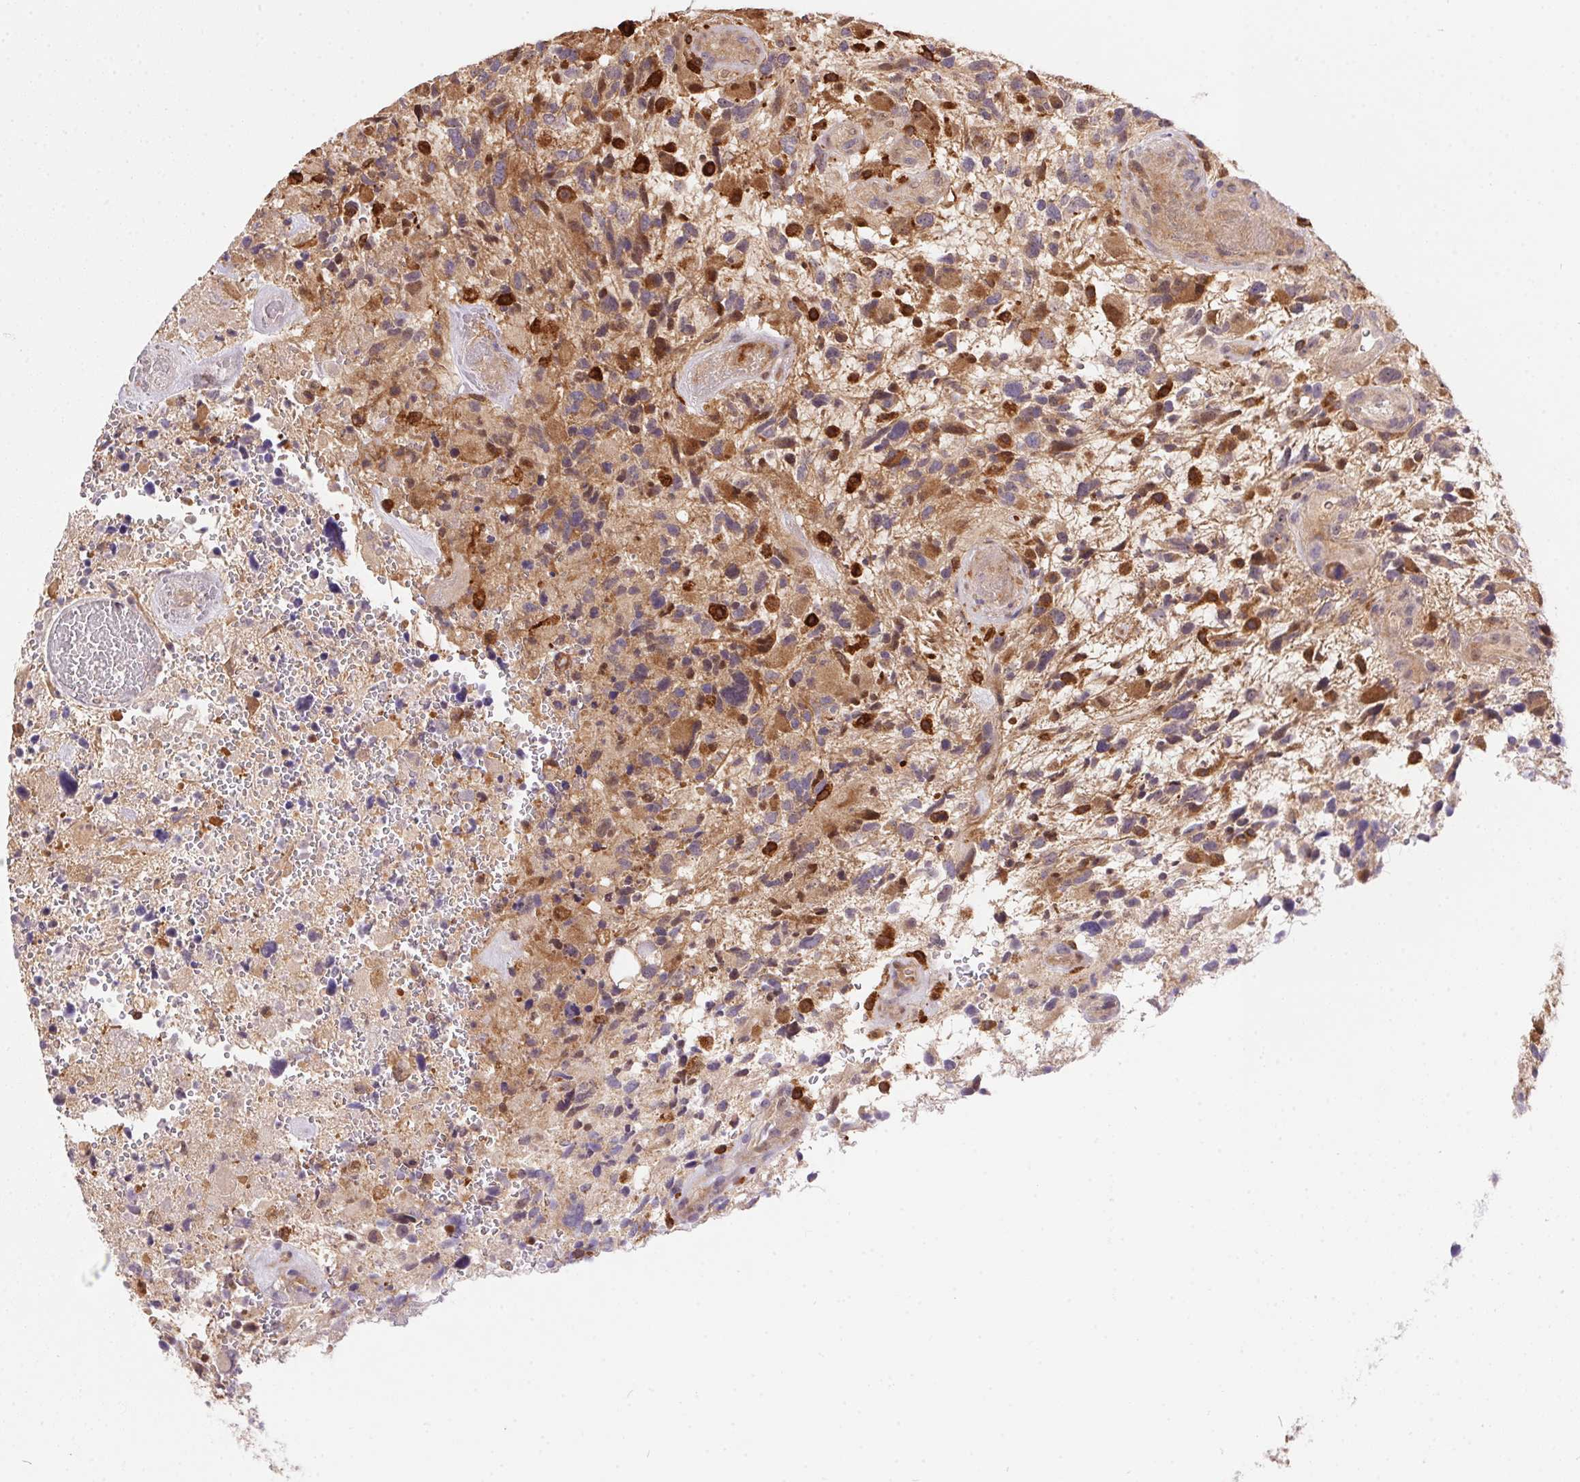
{"staining": {"intensity": "strong", "quantity": "<25%", "location": "cytoplasmic/membranous"}, "tissue": "glioma", "cell_type": "Tumor cells", "image_type": "cancer", "snomed": [{"axis": "morphology", "description": "Glioma, malignant, High grade"}, {"axis": "topography", "description": "Brain"}], "caption": "IHC staining of malignant glioma (high-grade), which demonstrates medium levels of strong cytoplasmic/membranous positivity in approximately <25% of tumor cells indicating strong cytoplasmic/membranous protein staining. The staining was performed using DAB (brown) for protein detection and nuclei were counterstained in hematoxylin (blue).", "gene": "NUDT16", "patient": {"sex": "female", "age": 71}}